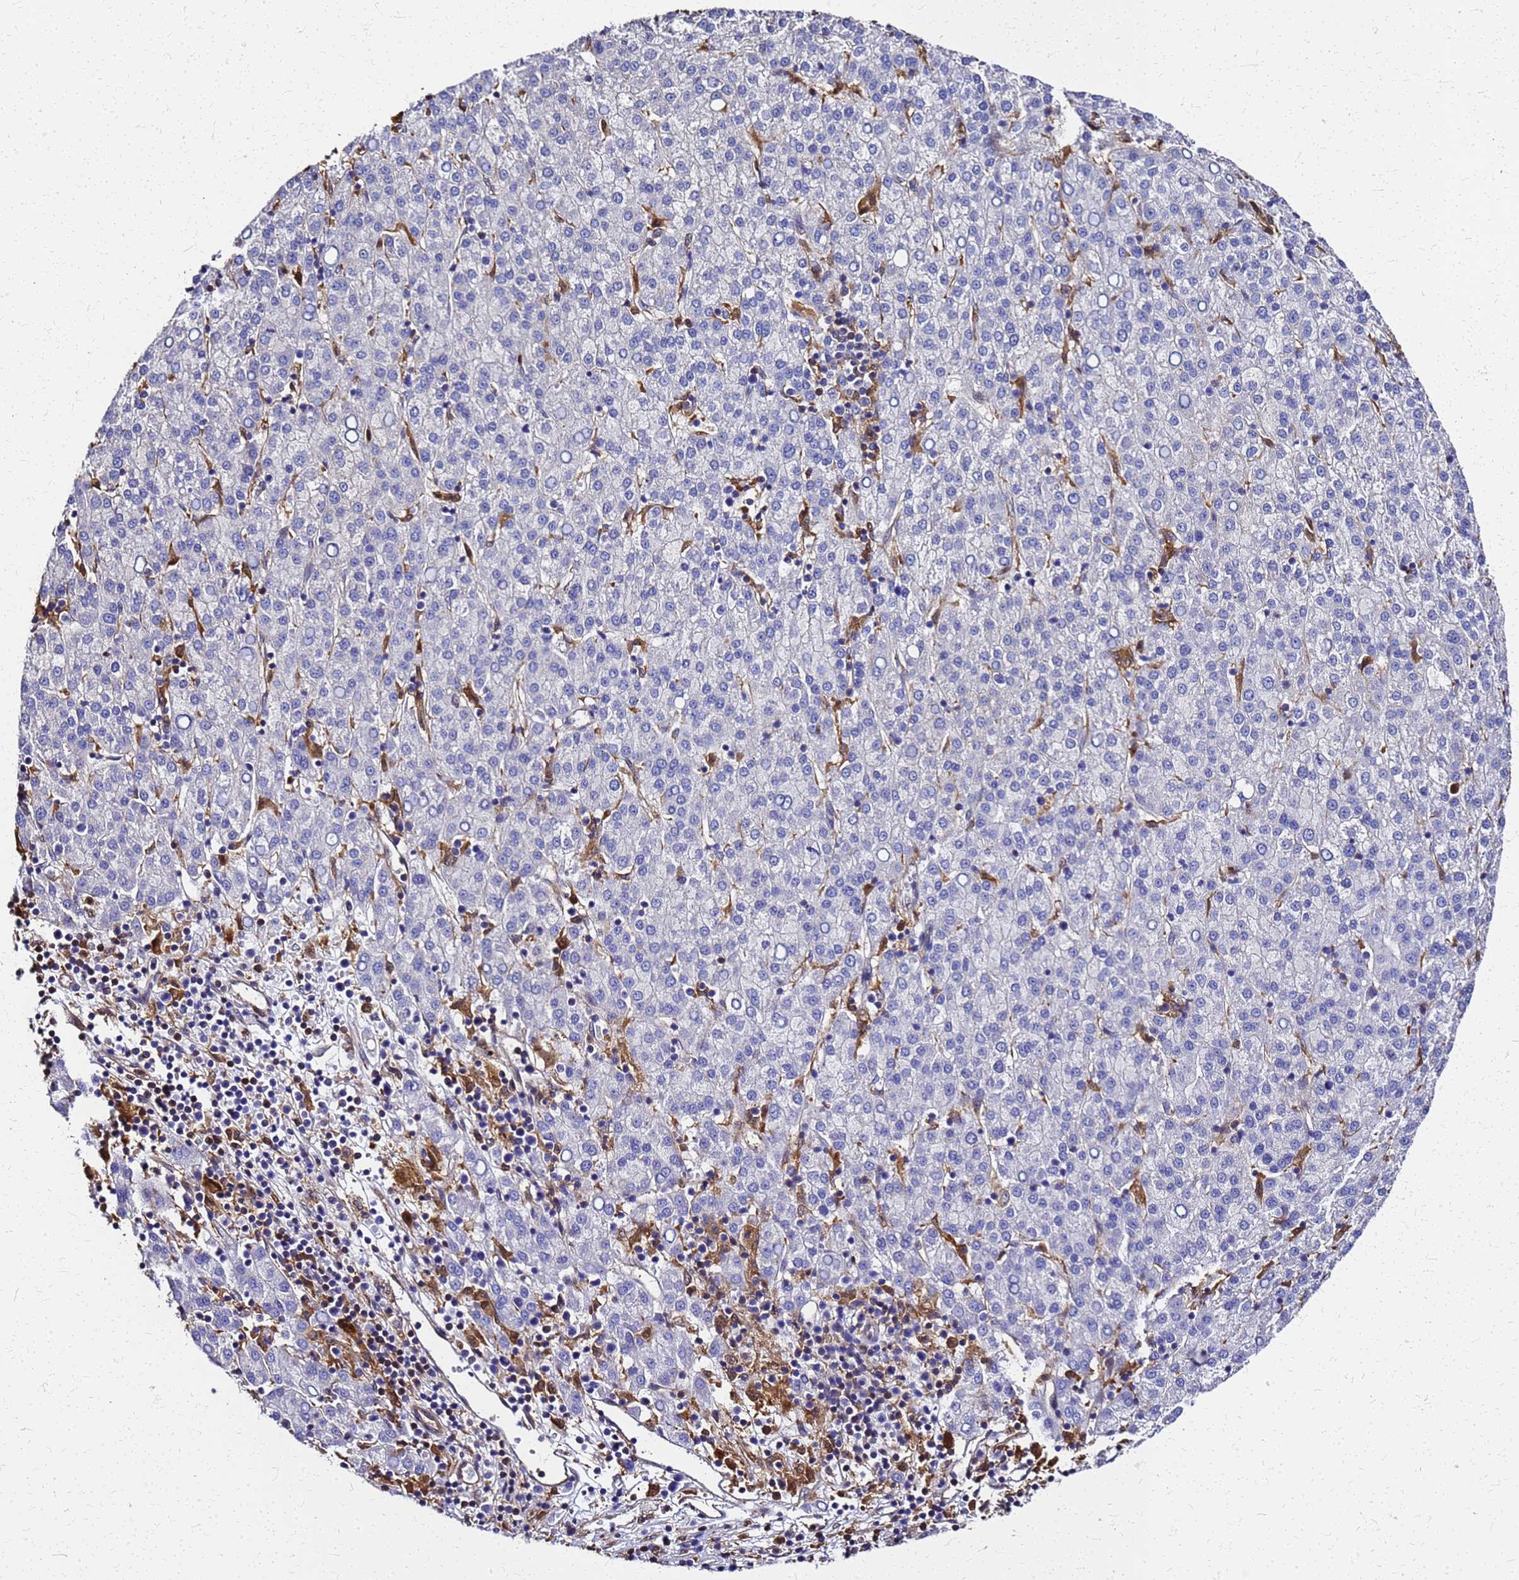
{"staining": {"intensity": "negative", "quantity": "none", "location": "none"}, "tissue": "liver cancer", "cell_type": "Tumor cells", "image_type": "cancer", "snomed": [{"axis": "morphology", "description": "Carcinoma, Hepatocellular, NOS"}, {"axis": "topography", "description": "Liver"}], "caption": "A histopathology image of human liver cancer is negative for staining in tumor cells.", "gene": "S100A11", "patient": {"sex": "female", "age": 58}}